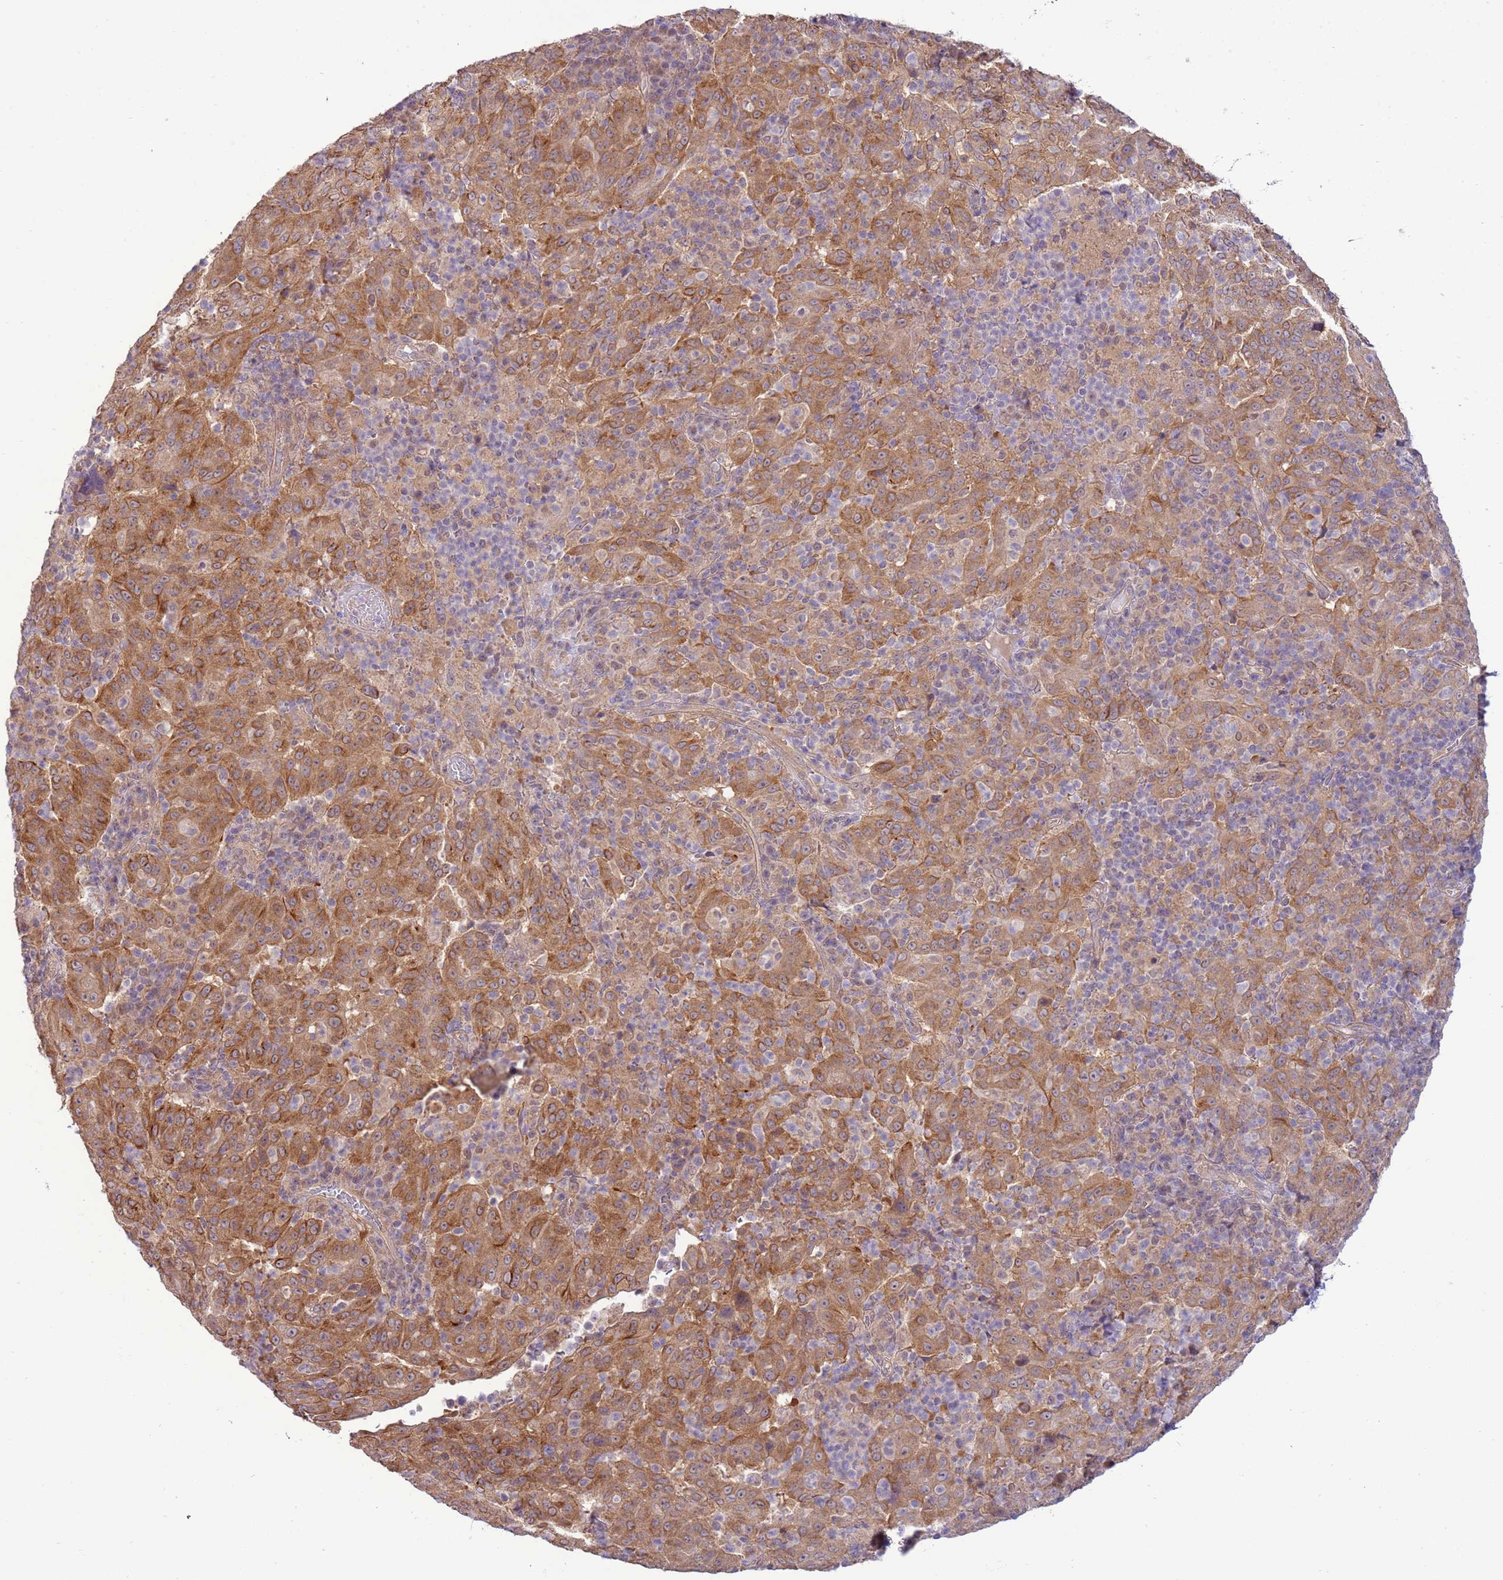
{"staining": {"intensity": "moderate", "quantity": ">75%", "location": "cytoplasmic/membranous"}, "tissue": "pancreatic cancer", "cell_type": "Tumor cells", "image_type": "cancer", "snomed": [{"axis": "morphology", "description": "Adenocarcinoma, NOS"}, {"axis": "topography", "description": "Pancreas"}], "caption": "Immunohistochemical staining of human pancreatic cancer (adenocarcinoma) shows moderate cytoplasmic/membranous protein positivity in approximately >75% of tumor cells.", "gene": "SCARA3", "patient": {"sex": "male", "age": 63}}